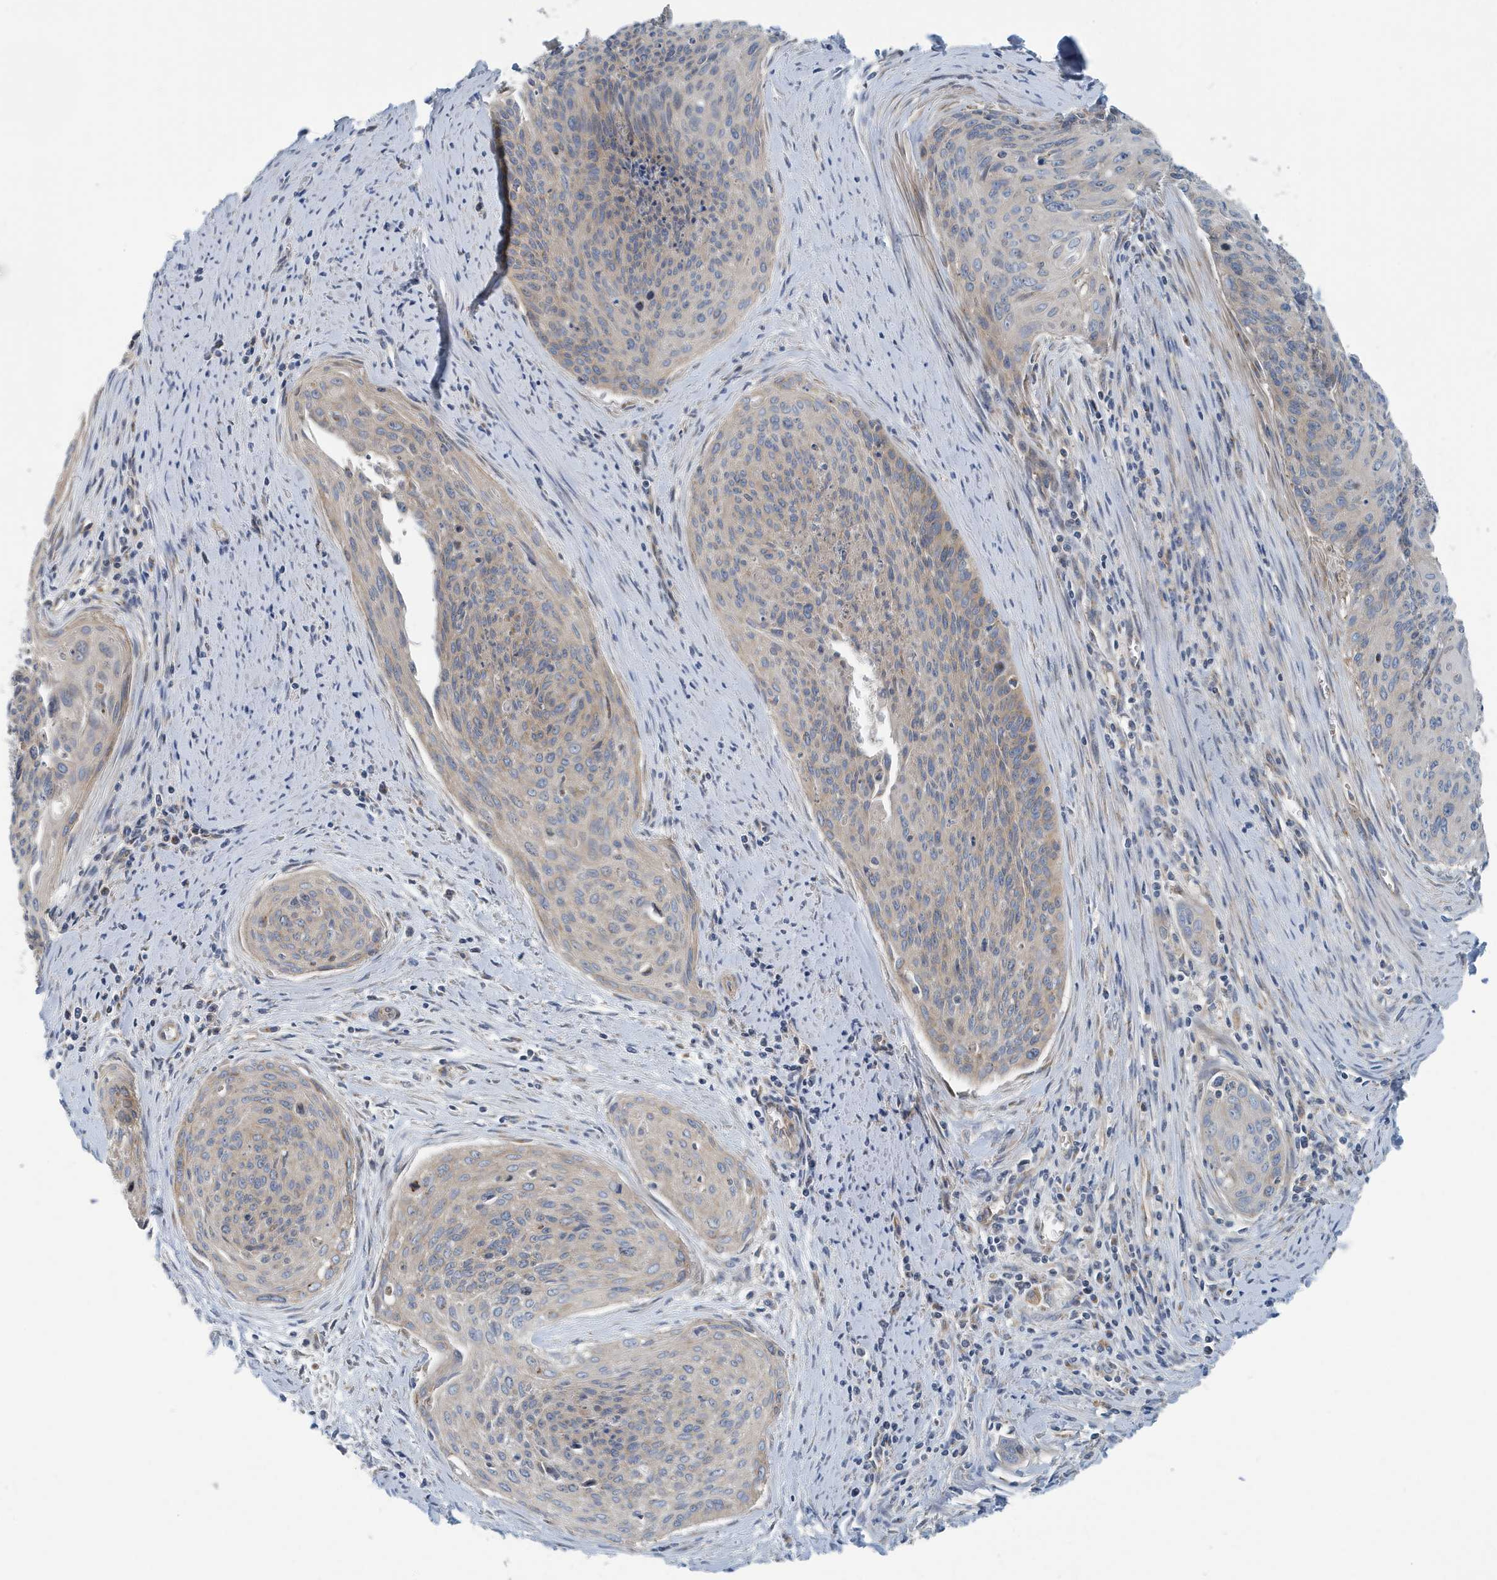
{"staining": {"intensity": "weak", "quantity": "<25%", "location": "cytoplasmic/membranous"}, "tissue": "cervical cancer", "cell_type": "Tumor cells", "image_type": "cancer", "snomed": [{"axis": "morphology", "description": "Squamous cell carcinoma, NOS"}, {"axis": "topography", "description": "Cervix"}], "caption": "This micrograph is of cervical cancer (squamous cell carcinoma) stained with immunohistochemistry (IHC) to label a protein in brown with the nuclei are counter-stained blue. There is no positivity in tumor cells. The staining was performed using DAB (3,3'-diaminobenzidine) to visualize the protein expression in brown, while the nuclei were stained in blue with hematoxylin (Magnification: 20x).", "gene": "PPM1M", "patient": {"sex": "female", "age": 55}}